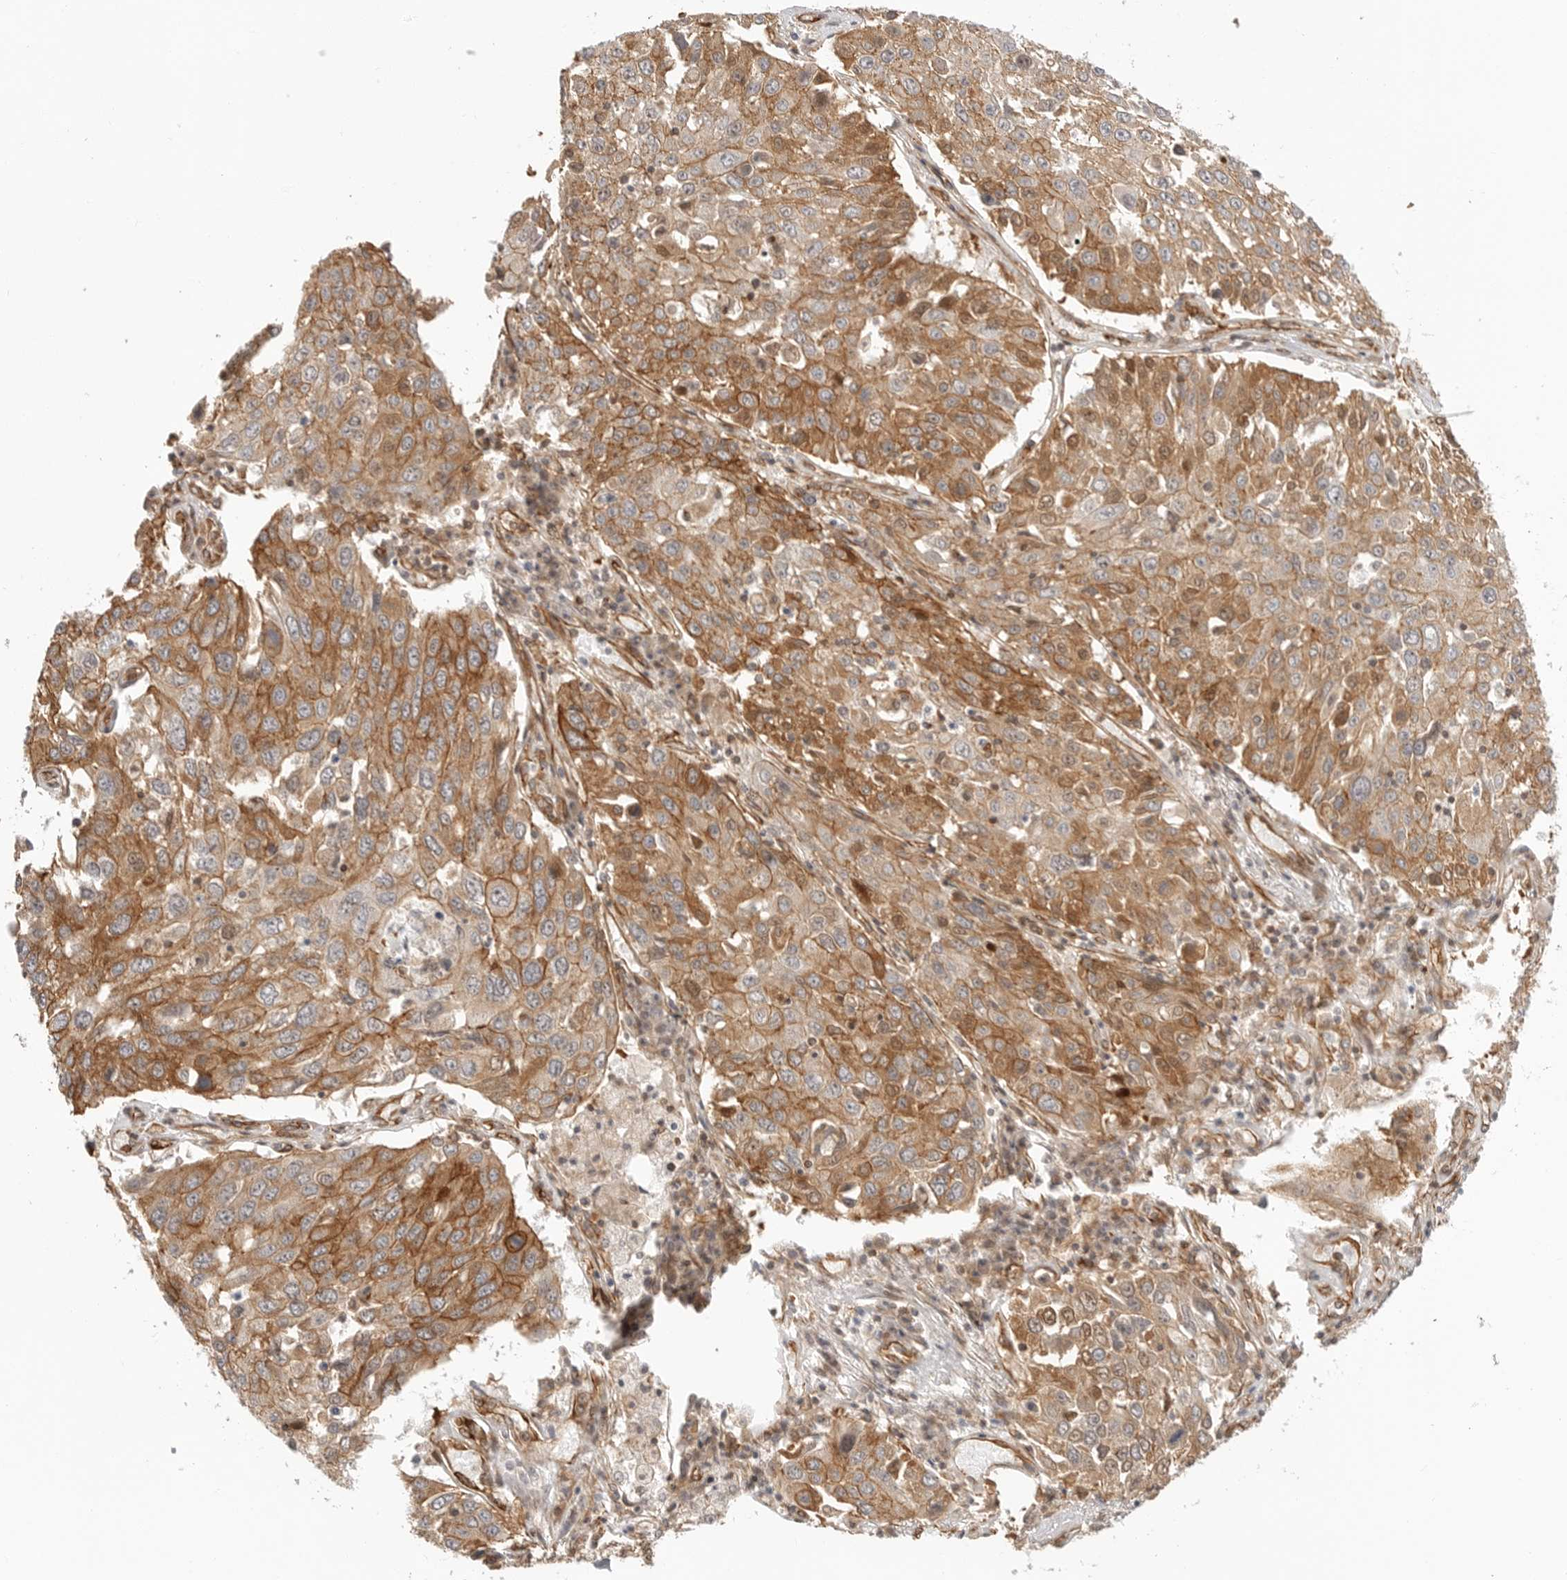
{"staining": {"intensity": "moderate", "quantity": ">75%", "location": "cytoplasmic/membranous,nuclear"}, "tissue": "lung cancer", "cell_type": "Tumor cells", "image_type": "cancer", "snomed": [{"axis": "morphology", "description": "Squamous cell carcinoma, NOS"}, {"axis": "topography", "description": "Lung"}], "caption": "Immunohistochemical staining of lung cancer (squamous cell carcinoma) reveals moderate cytoplasmic/membranous and nuclear protein positivity in about >75% of tumor cells.", "gene": "ATOH7", "patient": {"sex": "male", "age": 65}}